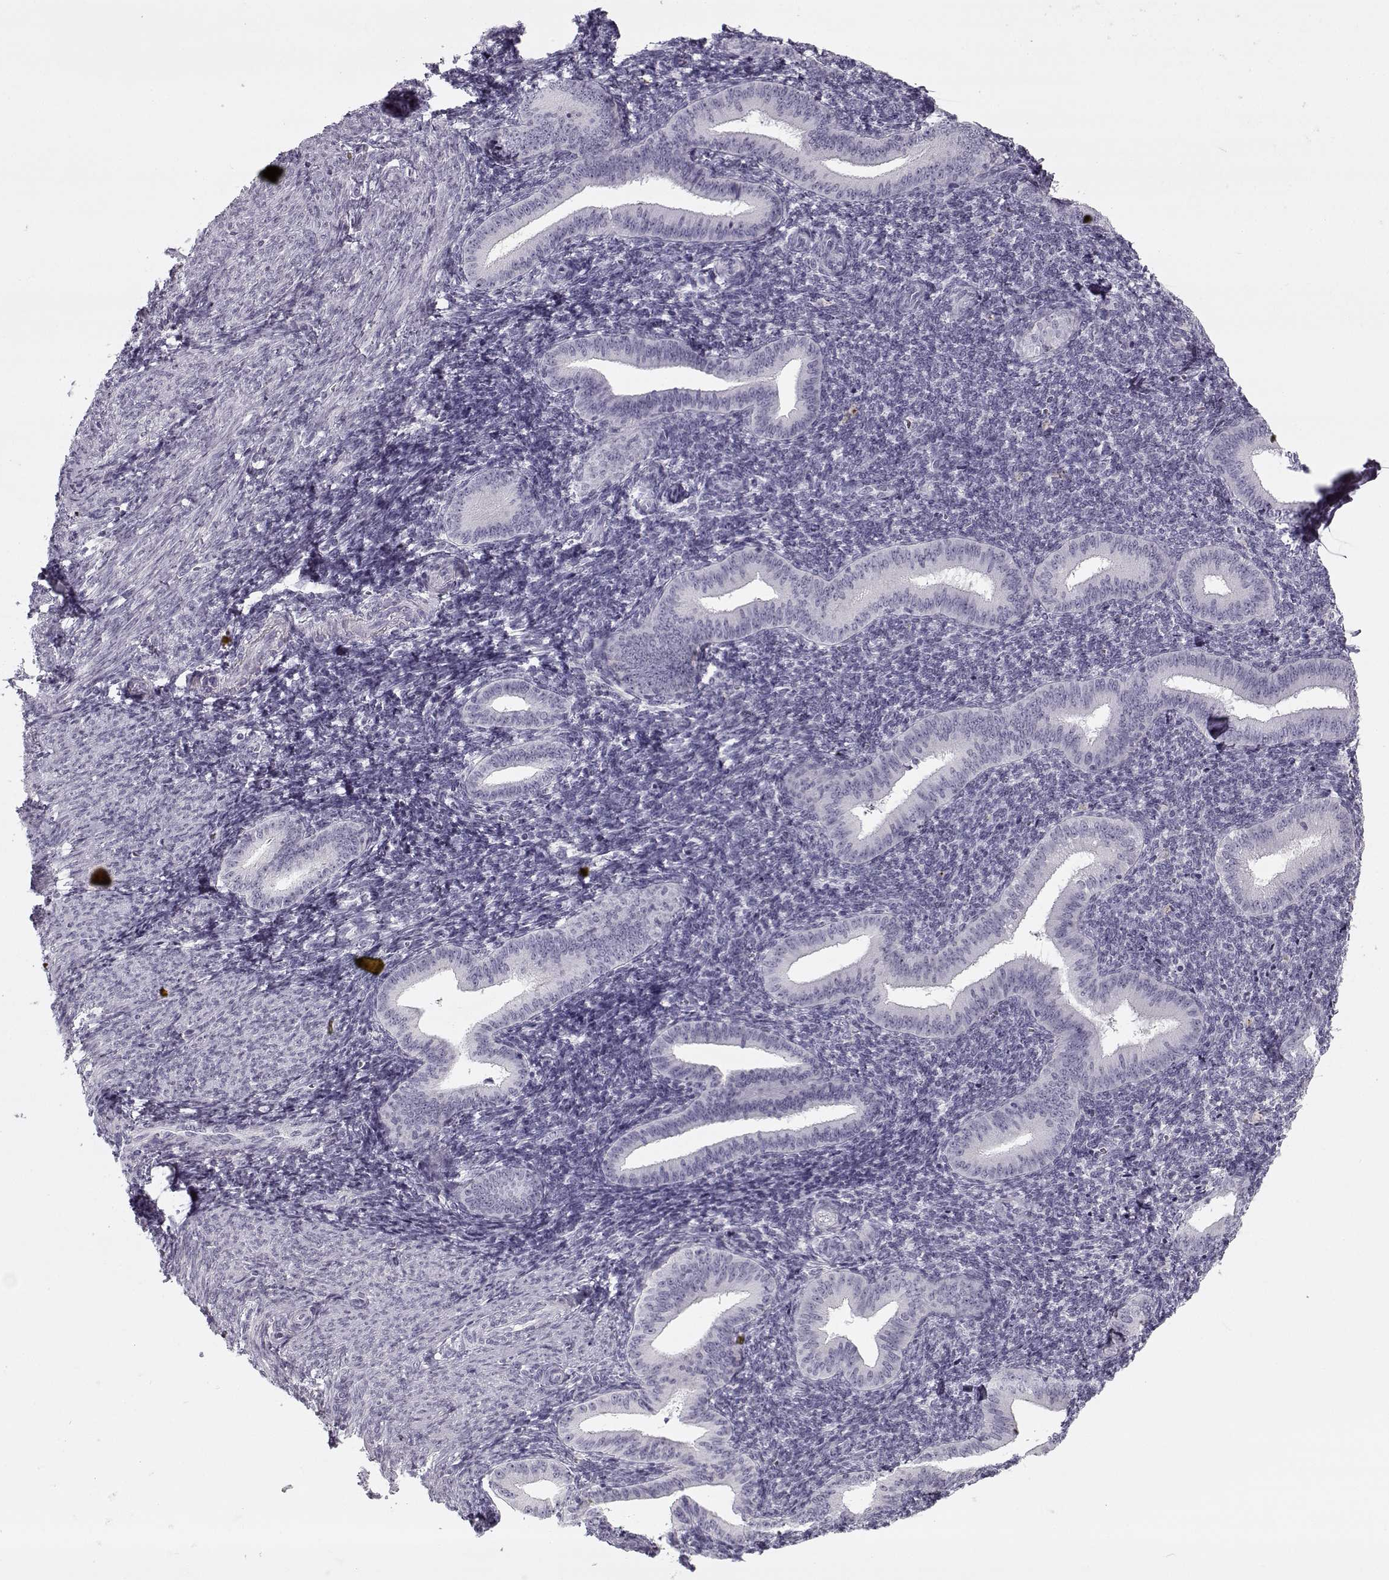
{"staining": {"intensity": "negative", "quantity": "none", "location": "none"}, "tissue": "endometrium", "cell_type": "Cells in endometrial stroma", "image_type": "normal", "snomed": [{"axis": "morphology", "description": "Normal tissue, NOS"}, {"axis": "topography", "description": "Endometrium"}], "caption": "Immunohistochemical staining of normal human endometrium shows no significant positivity in cells in endometrial stroma. (DAB IHC visualized using brightfield microscopy, high magnification).", "gene": "PNMT", "patient": {"sex": "female", "age": 25}}